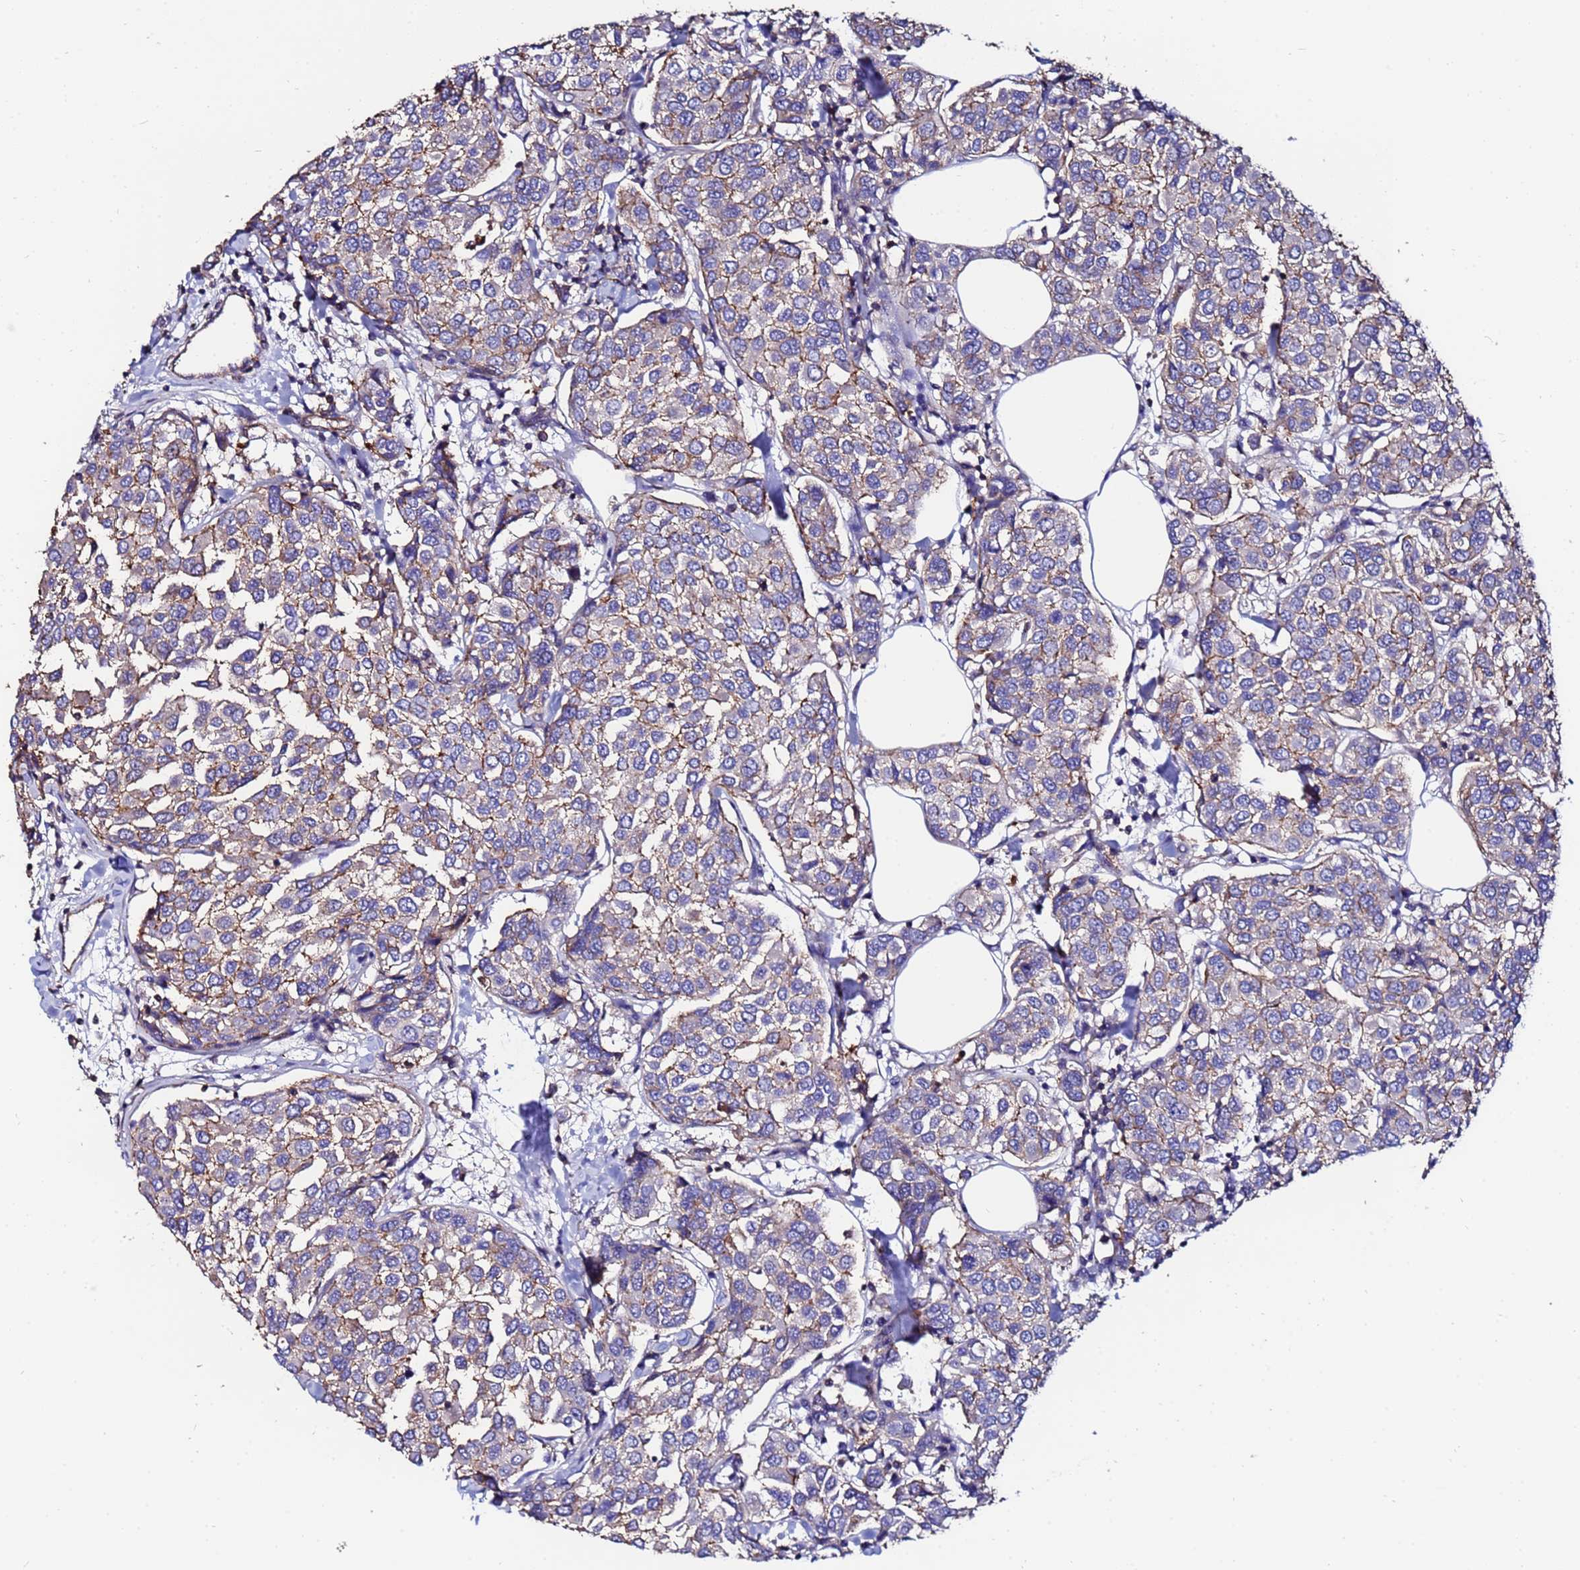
{"staining": {"intensity": "moderate", "quantity": "<25%", "location": "cytoplasmic/membranous"}, "tissue": "breast cancer", "cell_type": "Tumor cells", "image_type": "cancer", "snomed": [{"axis": "morphology", "description": "Duct carcinoma"}, {"axis": "topography", "description": "Breast"}], "caption": "Breast cancer stained for a protein shows moderate cytoplasmic/membranous positivity in tumor cells. The protein is shown in brown color, while the nuclei are stained blue.", "gene": "POTEE", "patient": {"sex": "female", "age": 55}}